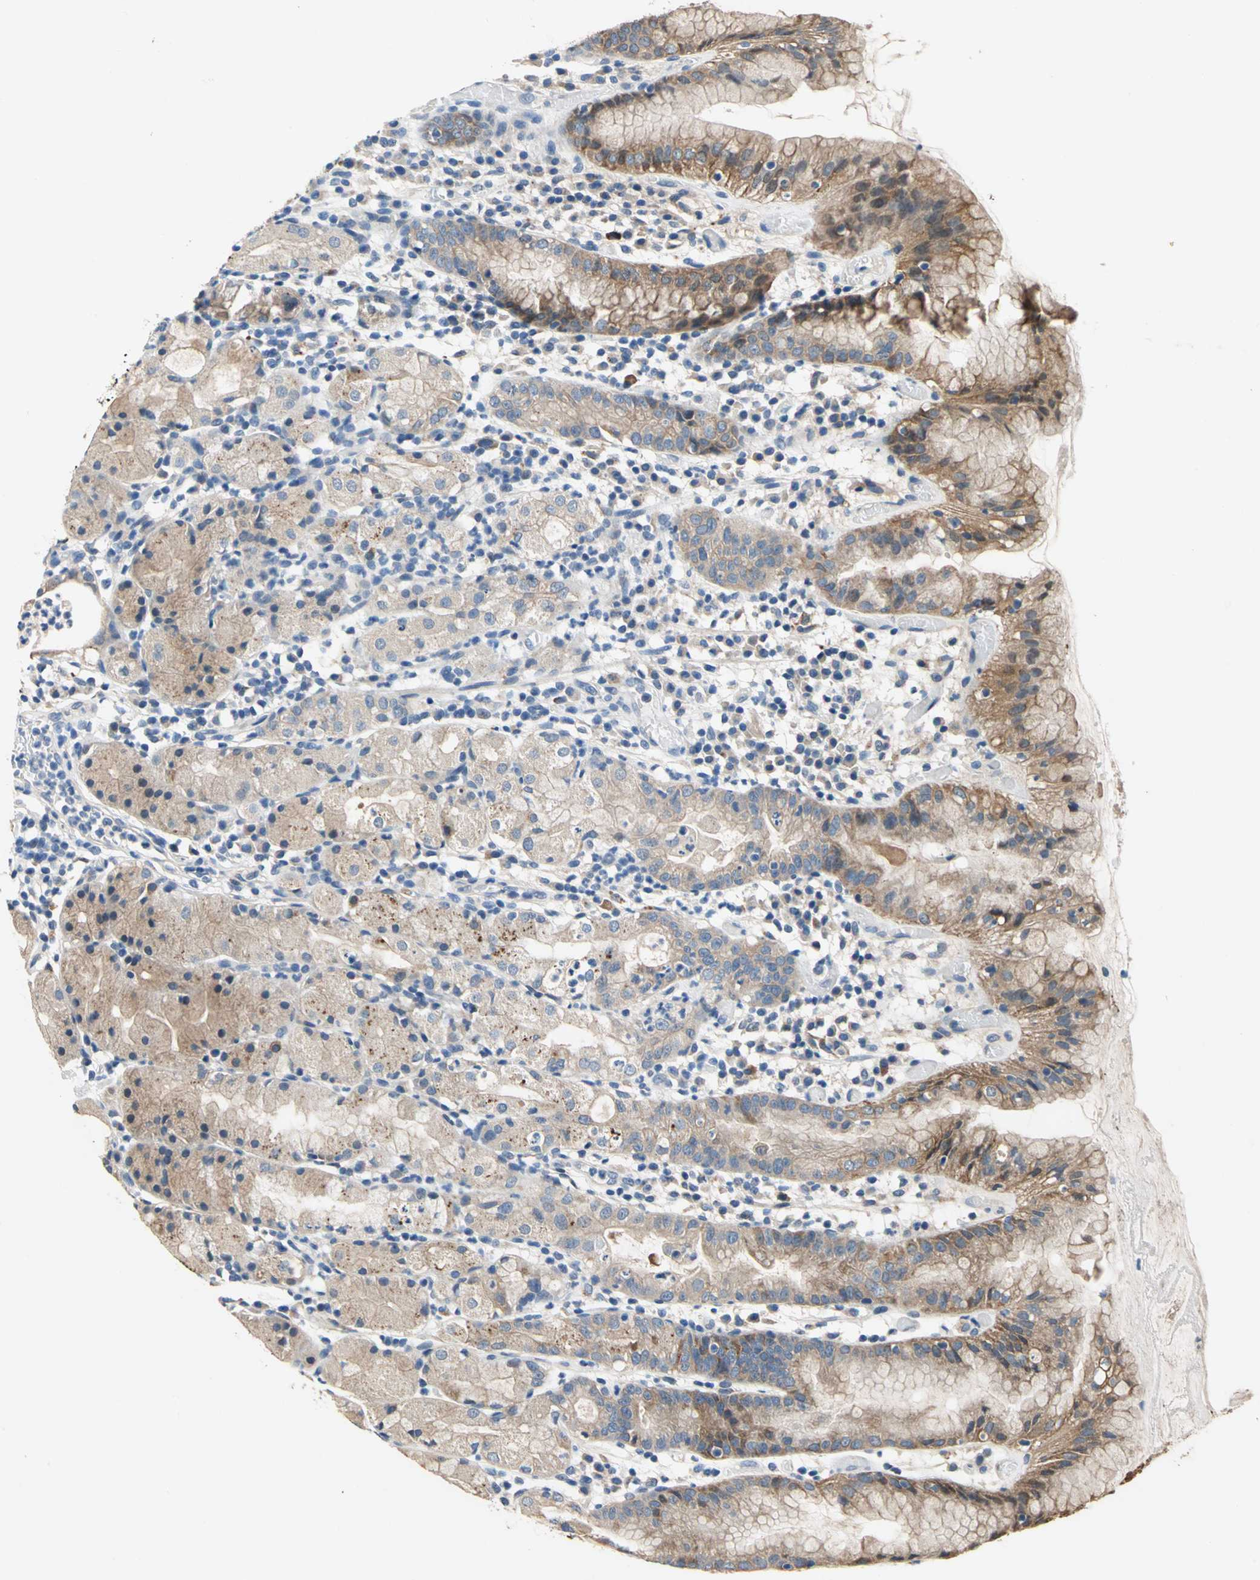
{"staining": {"intensity": "moderate", "quantity": ">75%", "location": "cytoplasmic/membranous"}, "tissue": "stomach", "cell_type": "Glandular cells", "image_type": "normal", "snomed": [{"axis": "morphology", "description": "Normal tissue, NOS"}, {"axis": "topography", "description": "Stomach"}, {"axis": "topography", "description": "Stomach, lower"}], "caption": "This is a histology image of IHC staining of benign stomach, which shows moderate positivity in the cytoplasmic/membranous of glandular cells.", "gene": "RASD2", "patient": {"sex": "female", "age": 75}}